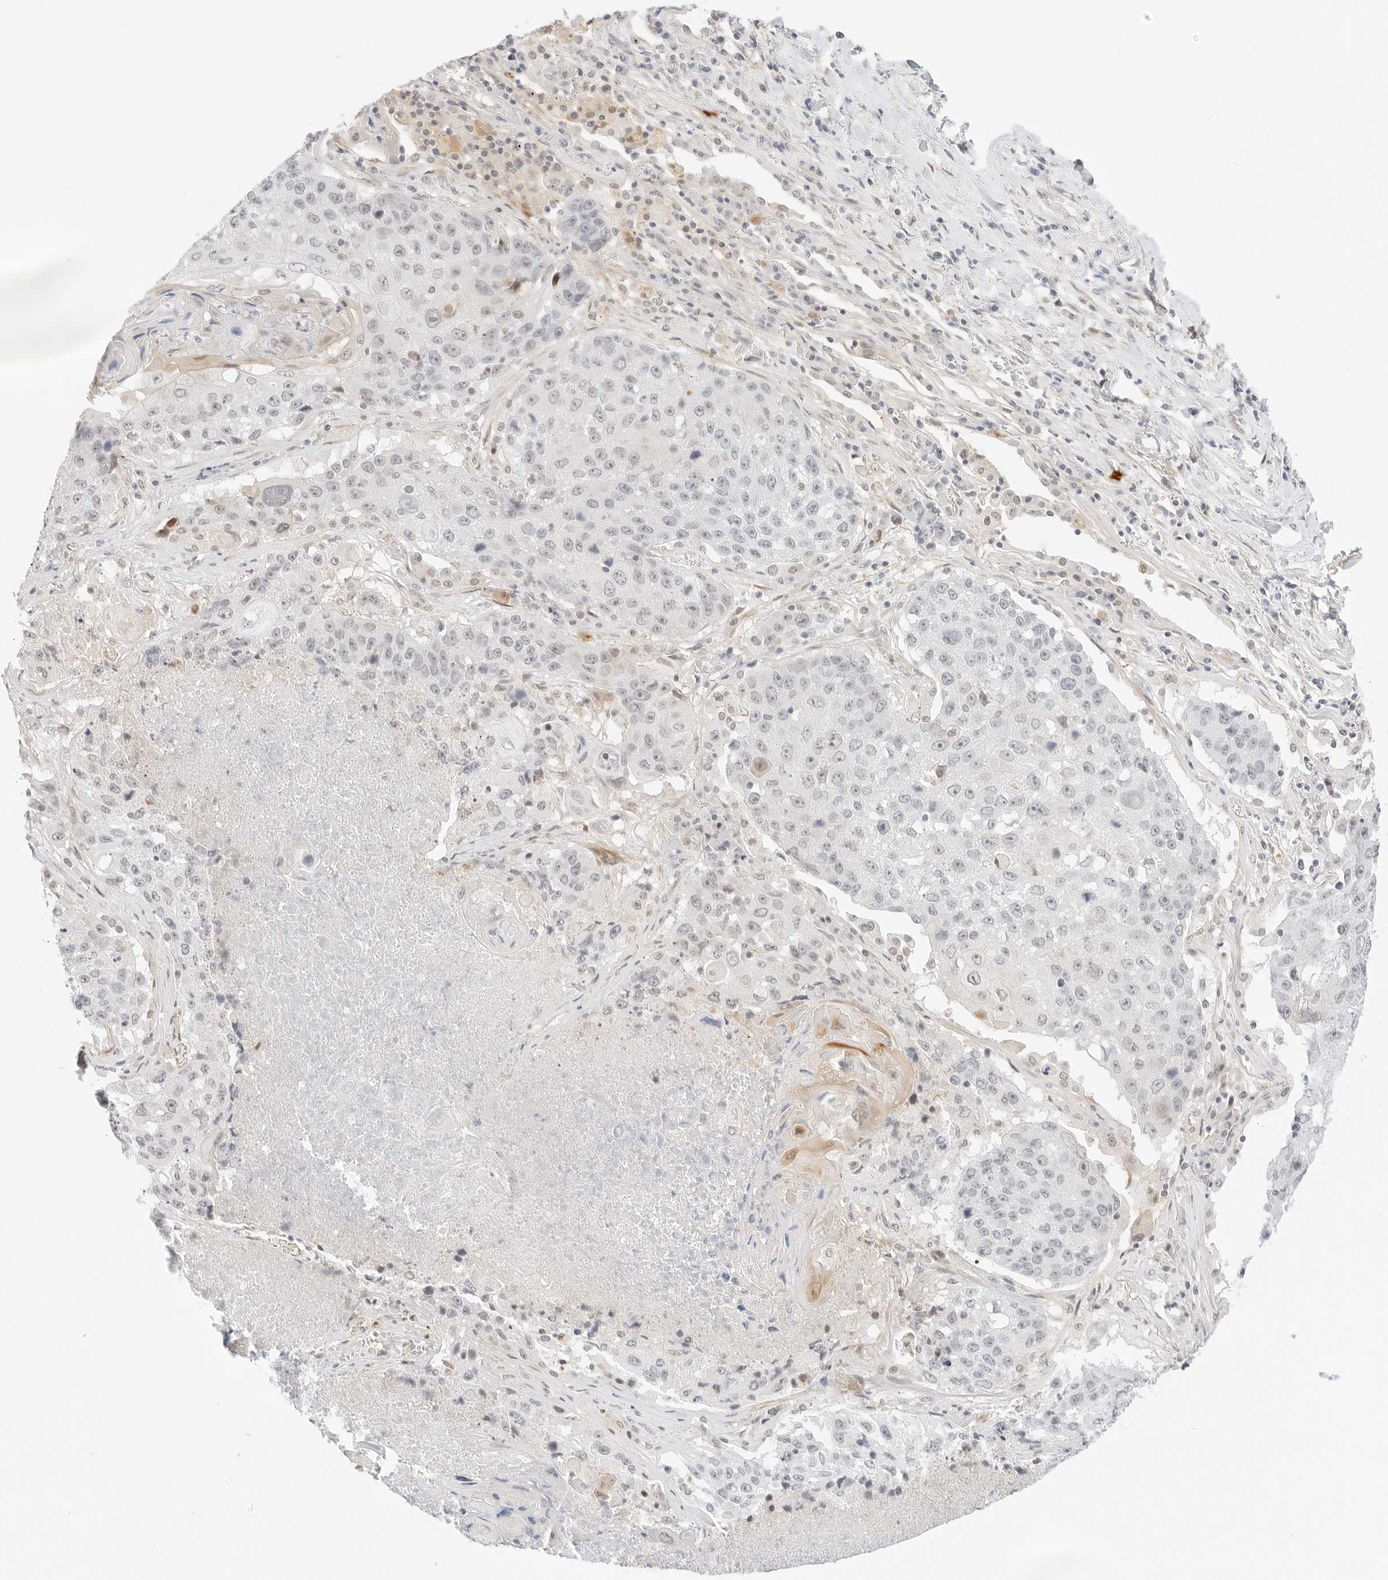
{"staining": {"intensity": "weak", "quantity": "<25%", "location": "nuclear"}, "tissue": "lung cancer", "cell_type": "Tumor cells", "image_type": "cancer", "snomed": [{"axis": "morphology", "description": "Squamous cell carcinoma, NOS"}, {"axis": "topography", "description": "Lung"}], "caption": "Immunohistochemistry (IHC) image of human lung cancer stained for a protein (brown), which displays no expression in tumor cells.", "gene": "TEKT2", "patient": {"sex": "male", "age": 61}}